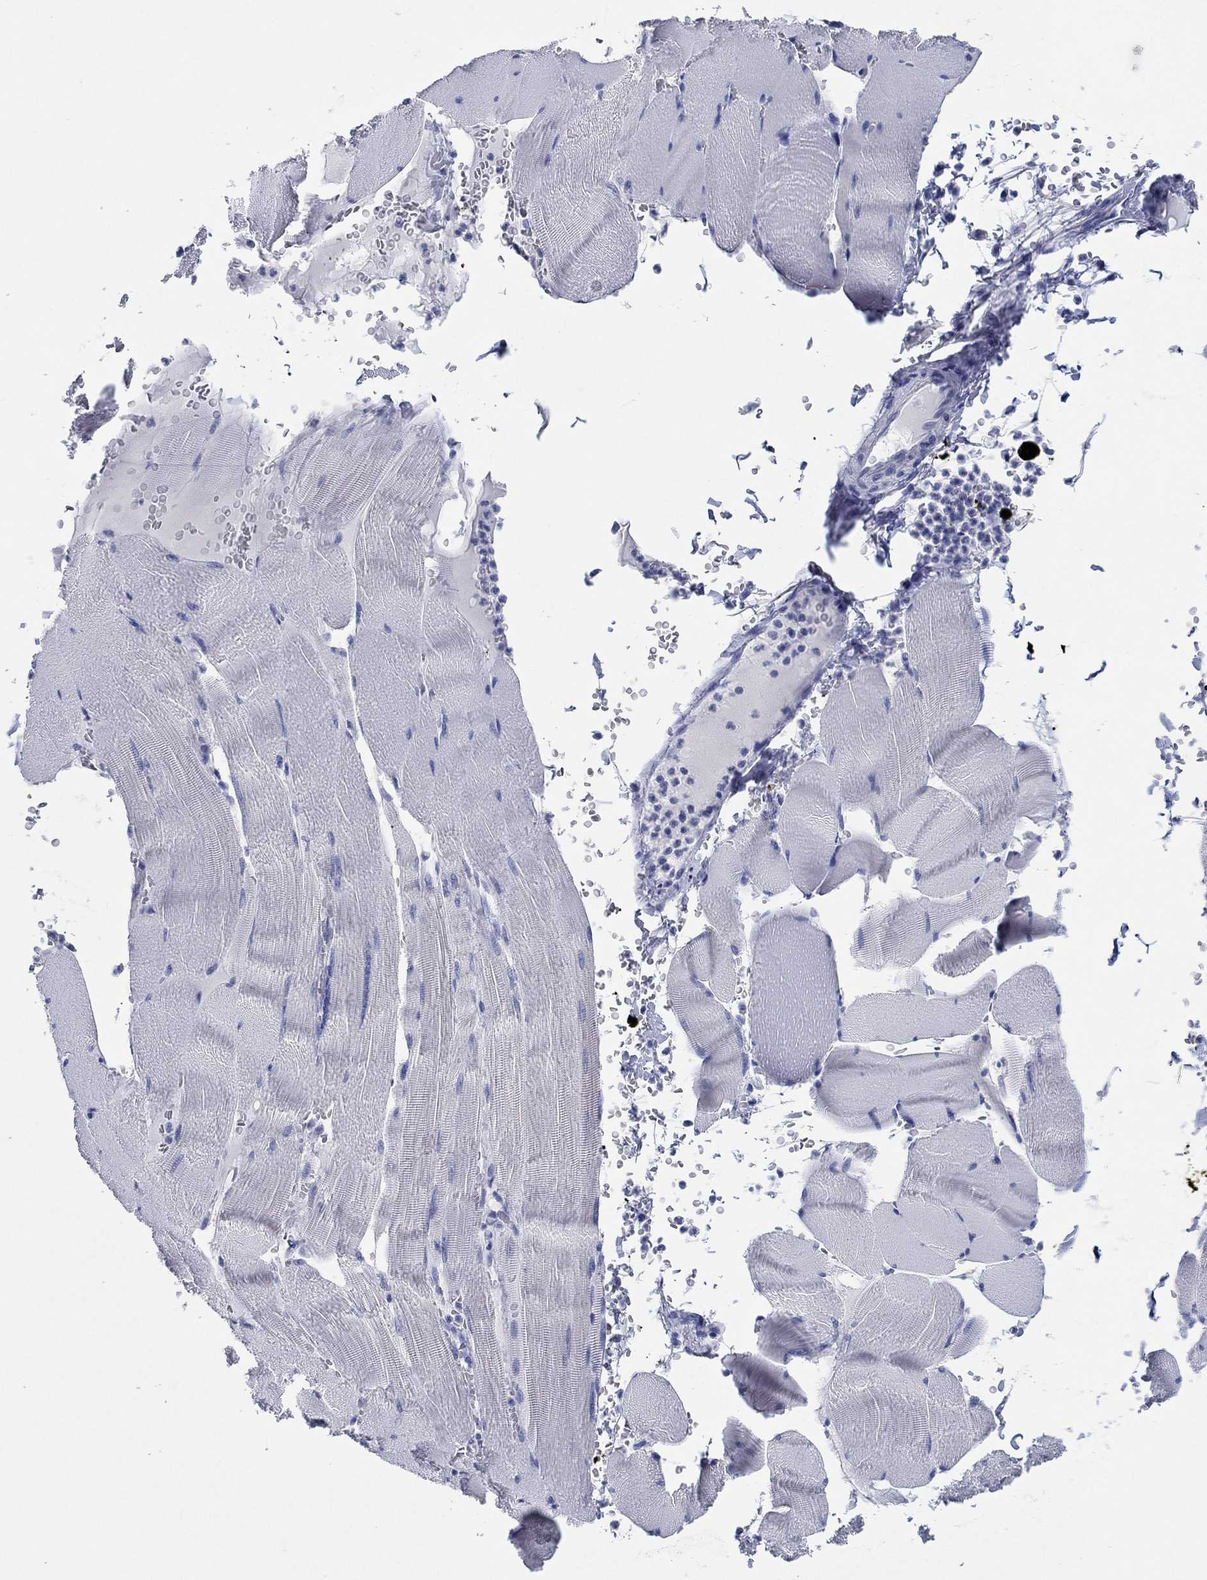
{"staining": {"intensity": "negative", "quantity": "none", "location": "none"}, "tissue": "skeletal muscle", "cell_type": "Myocytes", "image_type": "normal", "snomed": [{"axis": "morphology", "description": "Normal tissue, NOS"}, {"axis": "topography", "description": "Skeletal muscle"}], "caption": "There is no significant expression in myocytes of skeletal muscle. The staining is performed using DAB brown chromogen with nuclei counter-stained in using hematoxylin.", "gene": "HCRT", "patient": {"sex": "male", "age": 56}}